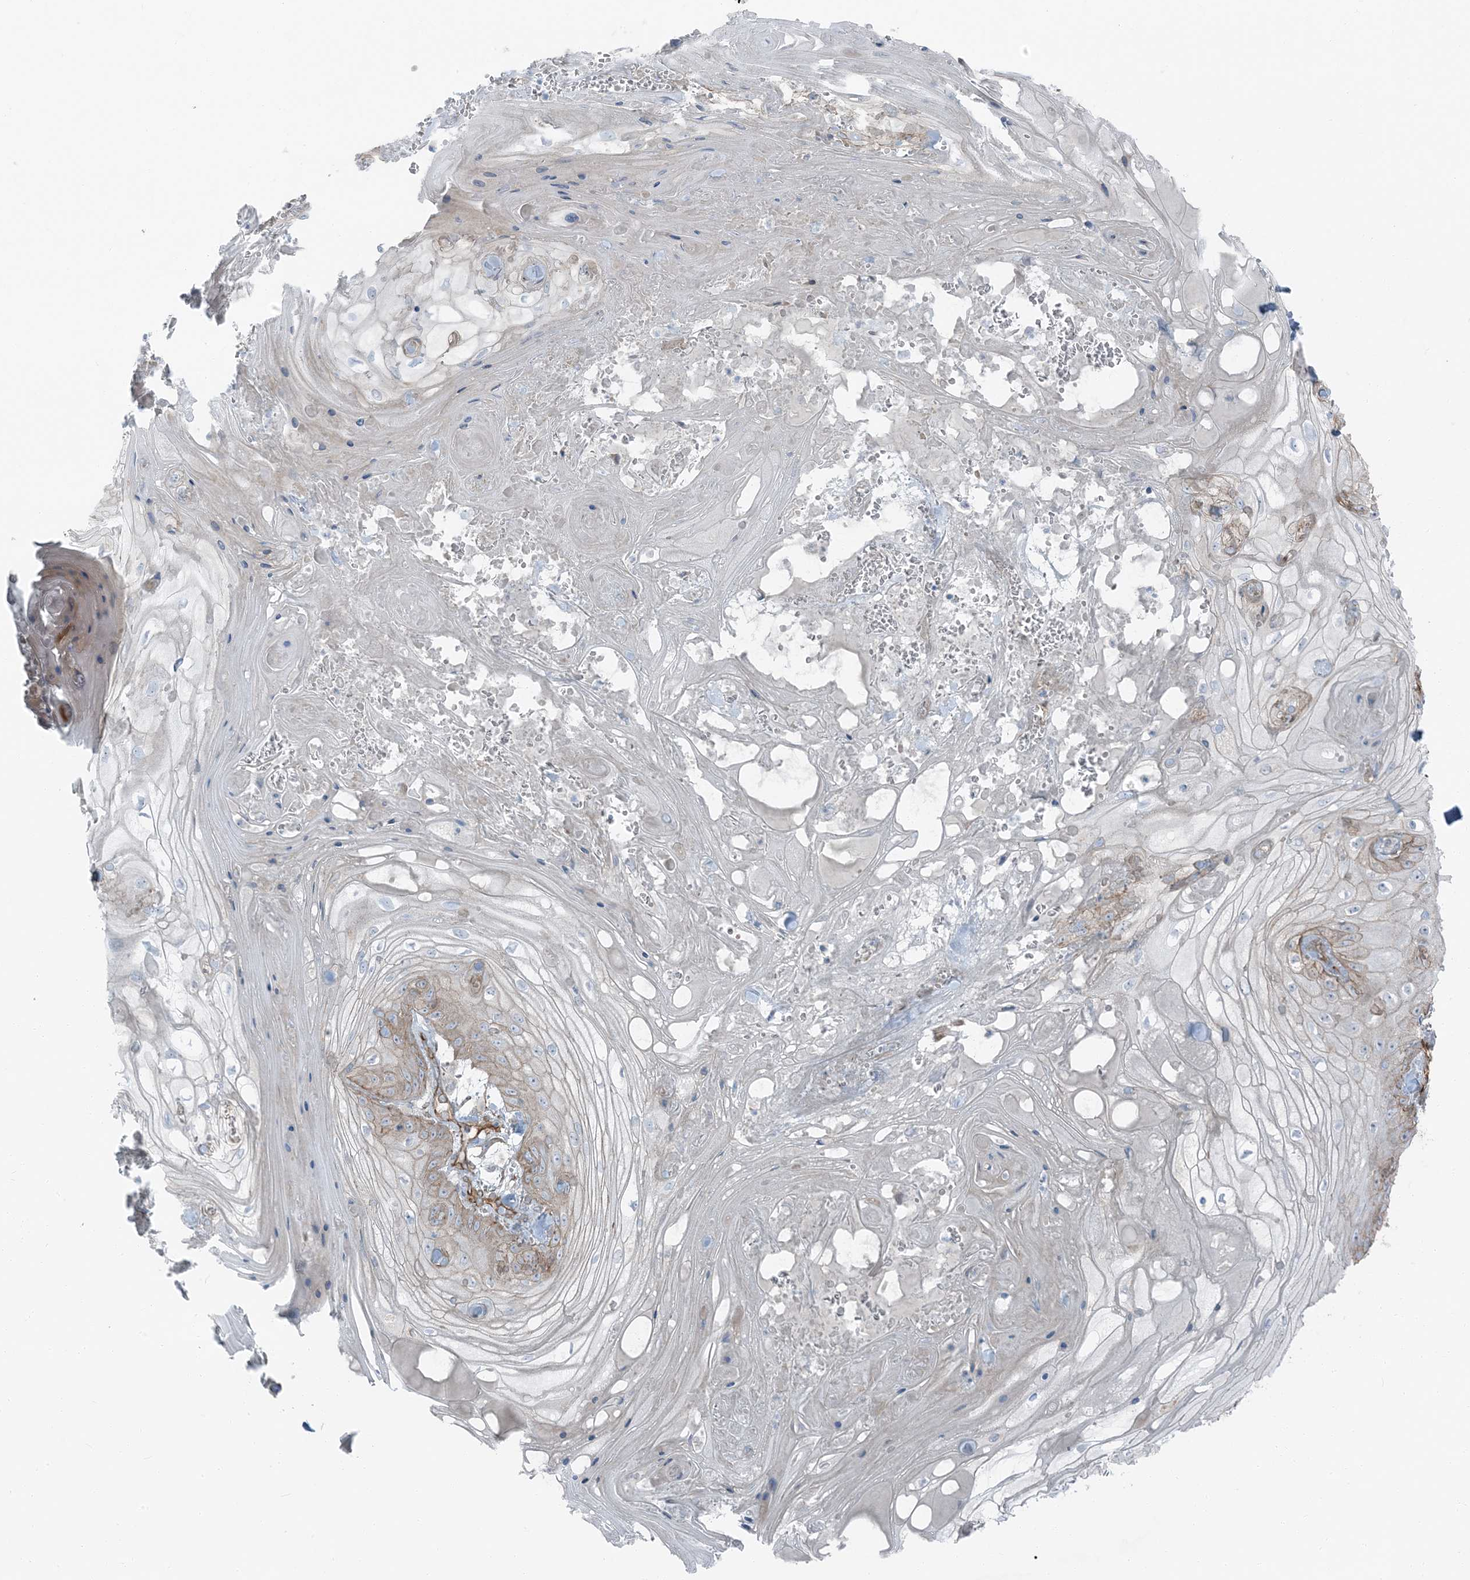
{"staining": {"intensity": "negative", "quantity": "none", "location": "none"}, "tissue": "skin cancer", "cell_type": "Tumor cells", "image_type": "cancer", "snomed": [{"axis": "morphology", "description": "Squamous cell carcinoma, NOS"}, {"axis": "topography", "description": "Skin"}], "caption": "Skin squamous cell carcinoma stained for a protein using immunohistochemistry (IHC) reveals no expression tumor cells.", "gene": "ZFP90", "patient": {"sex": "male", "age": 74}}